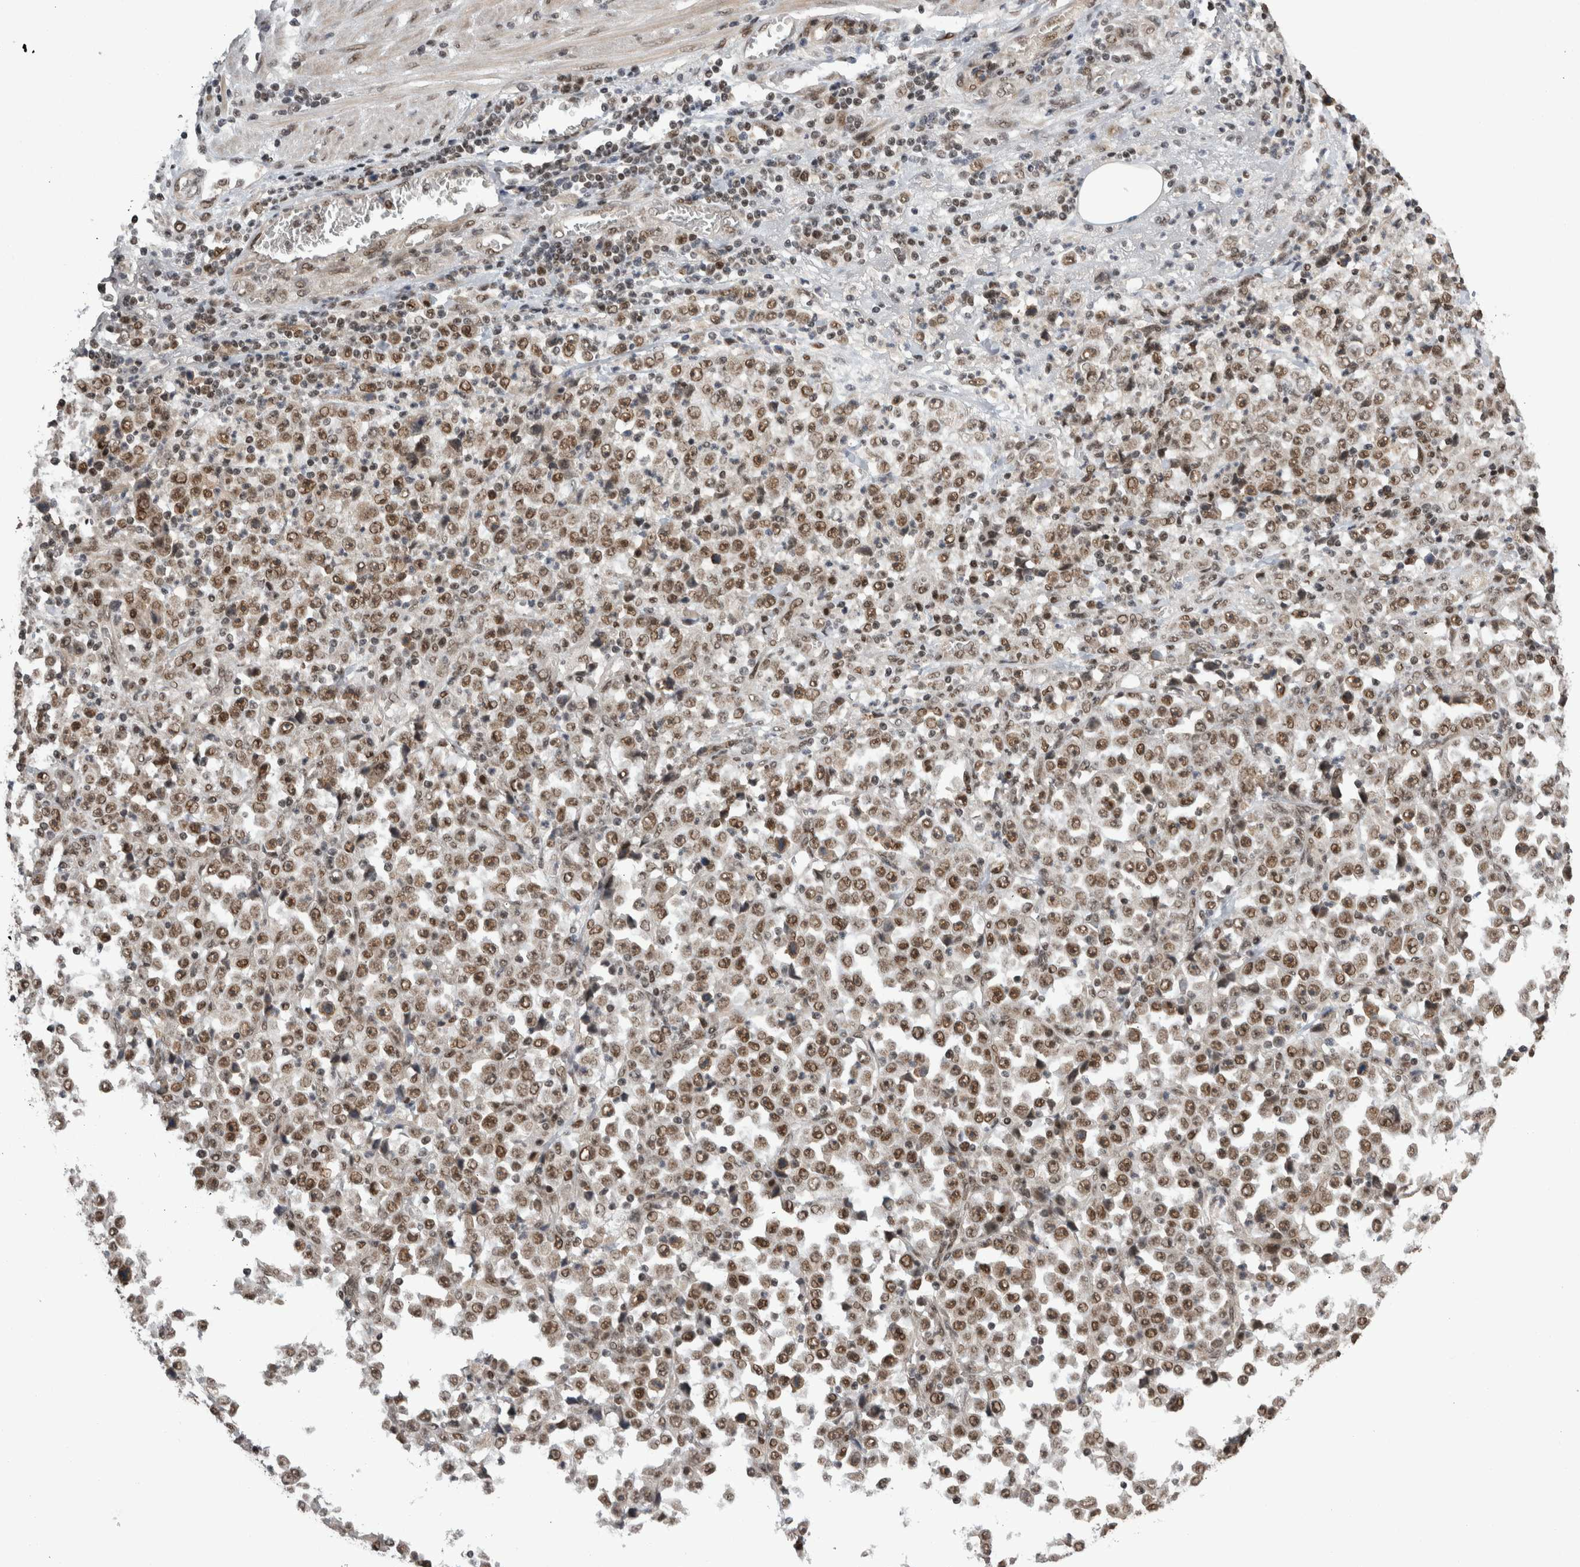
{"staining": {"intensity": "moderate", "quantity": ">75%", "location": "nuclear"}, "tissue": "stomach cancer", "cell_type": "Tumor cells", "image_type": "cancer", "snomed": [{"axis": "morphology", "description": "Normal tissue, NOS"}, {"axis": "morphology", "description": "Adenocarcinoma, NOS"}, {"axis": "topography", "description": "Stomach, upper"}, {"axis": "topography", "description": "Stomach"}], "caption": "Immunohistochemistry staining of stomach cancer, which shows medium levels of moderate nuclear positivity in approximately >75% of tumor cells indicating moderate nuclear protein staining. The staining was performed using DAB (3,3'-diaminobenzidine) (brown) for protein detection and nuclei were counterstained in hematoxylin (blue).", "gene": "CPSF2", "patient": {"sex": "male", "age": 59}}